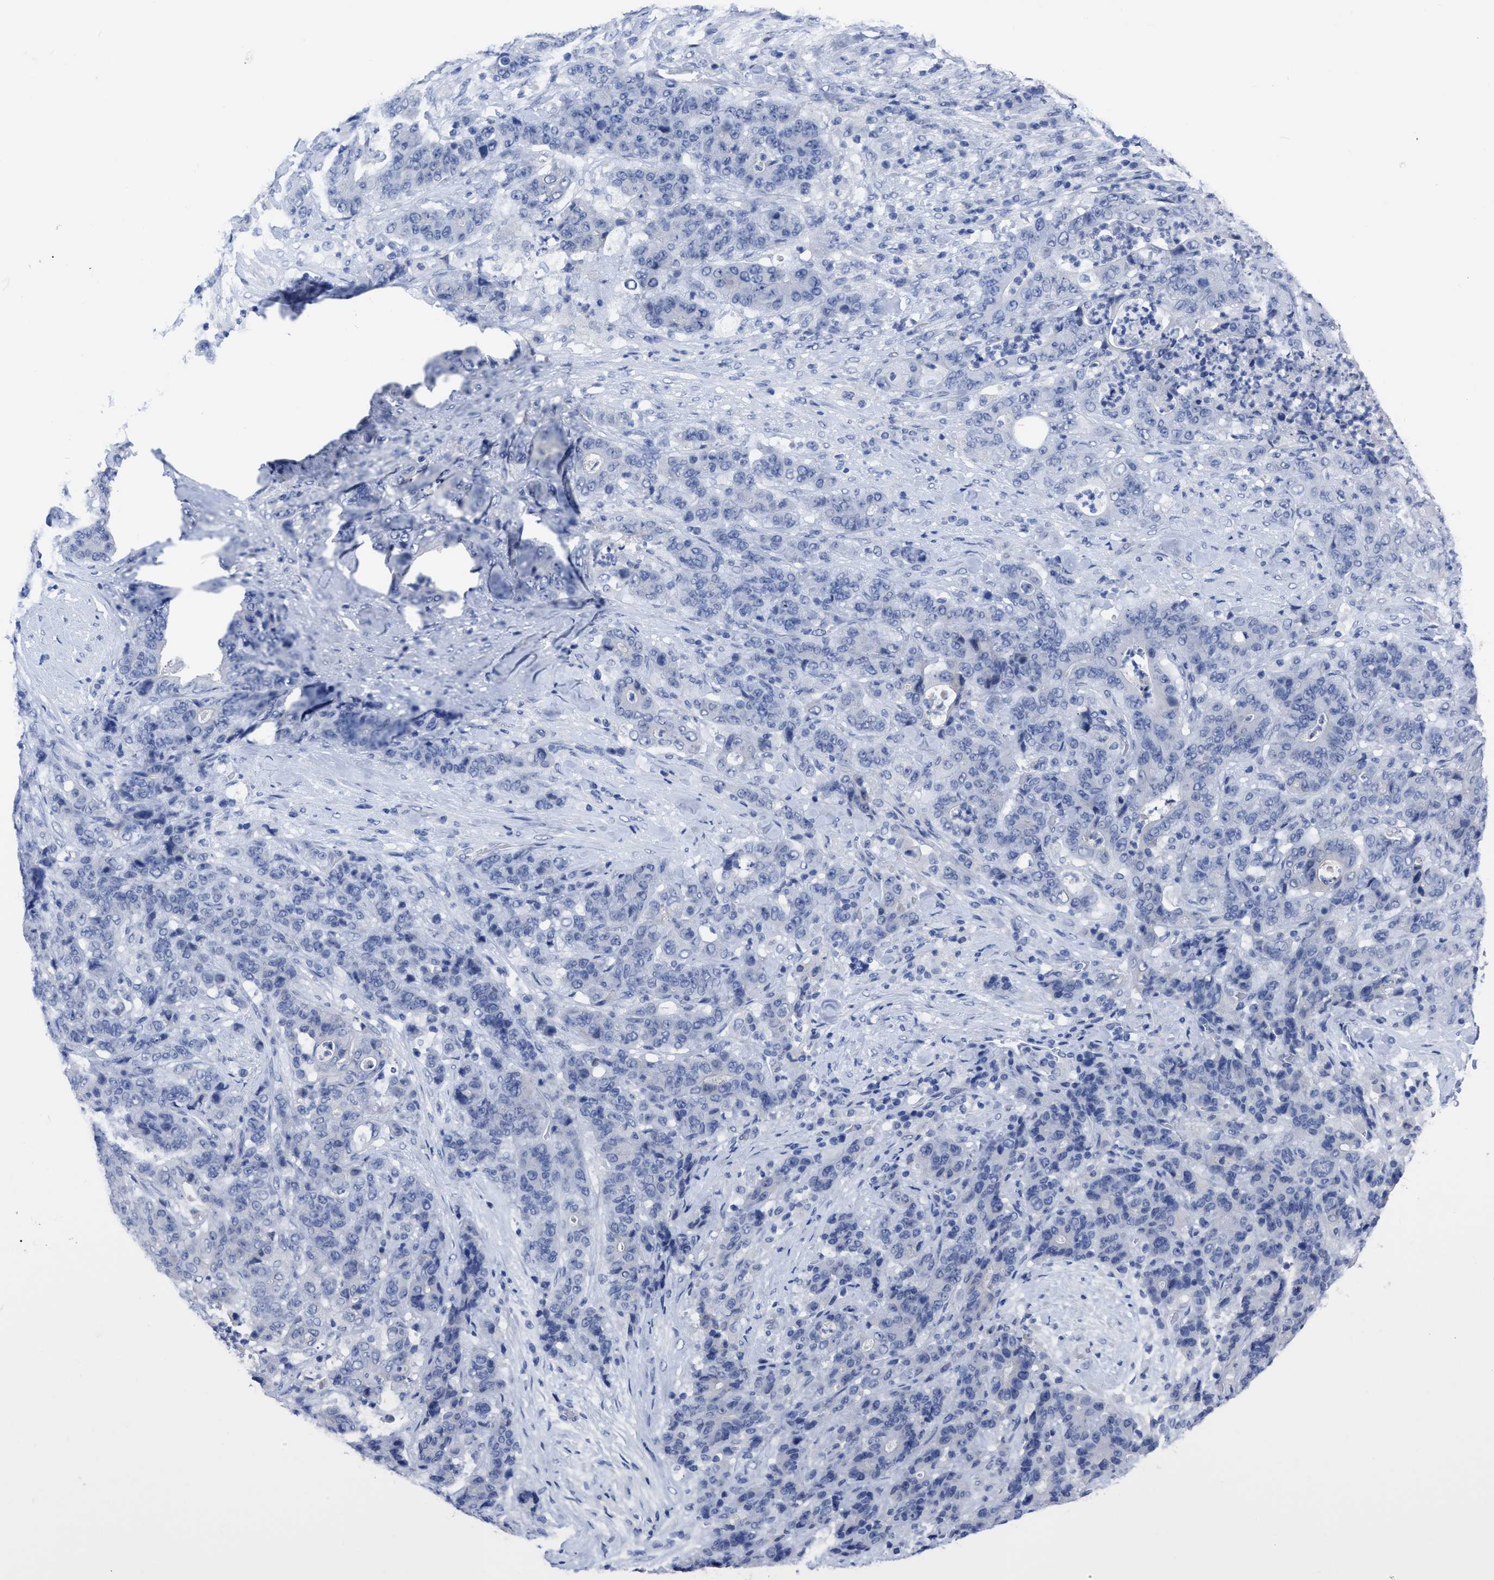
{"staining": {"intensity": "negative", "quantity": "none", "location": "none"}, "tissue": "stomach cancer", "cell_type": "Tumor cells", "image_type": "cancer", "snomed": [{"axis": "morphology", "description": "Adenocarcinoma, NOS"}, {"axis": "topography", "description": "Stomach"}], "caption": "This is an immunohistochemistry image of adenocarcinoma (stomach). There is no staining in tumor cells.", "gene": "ANXA13", "patient": {"sex": "female", "age": 73}}